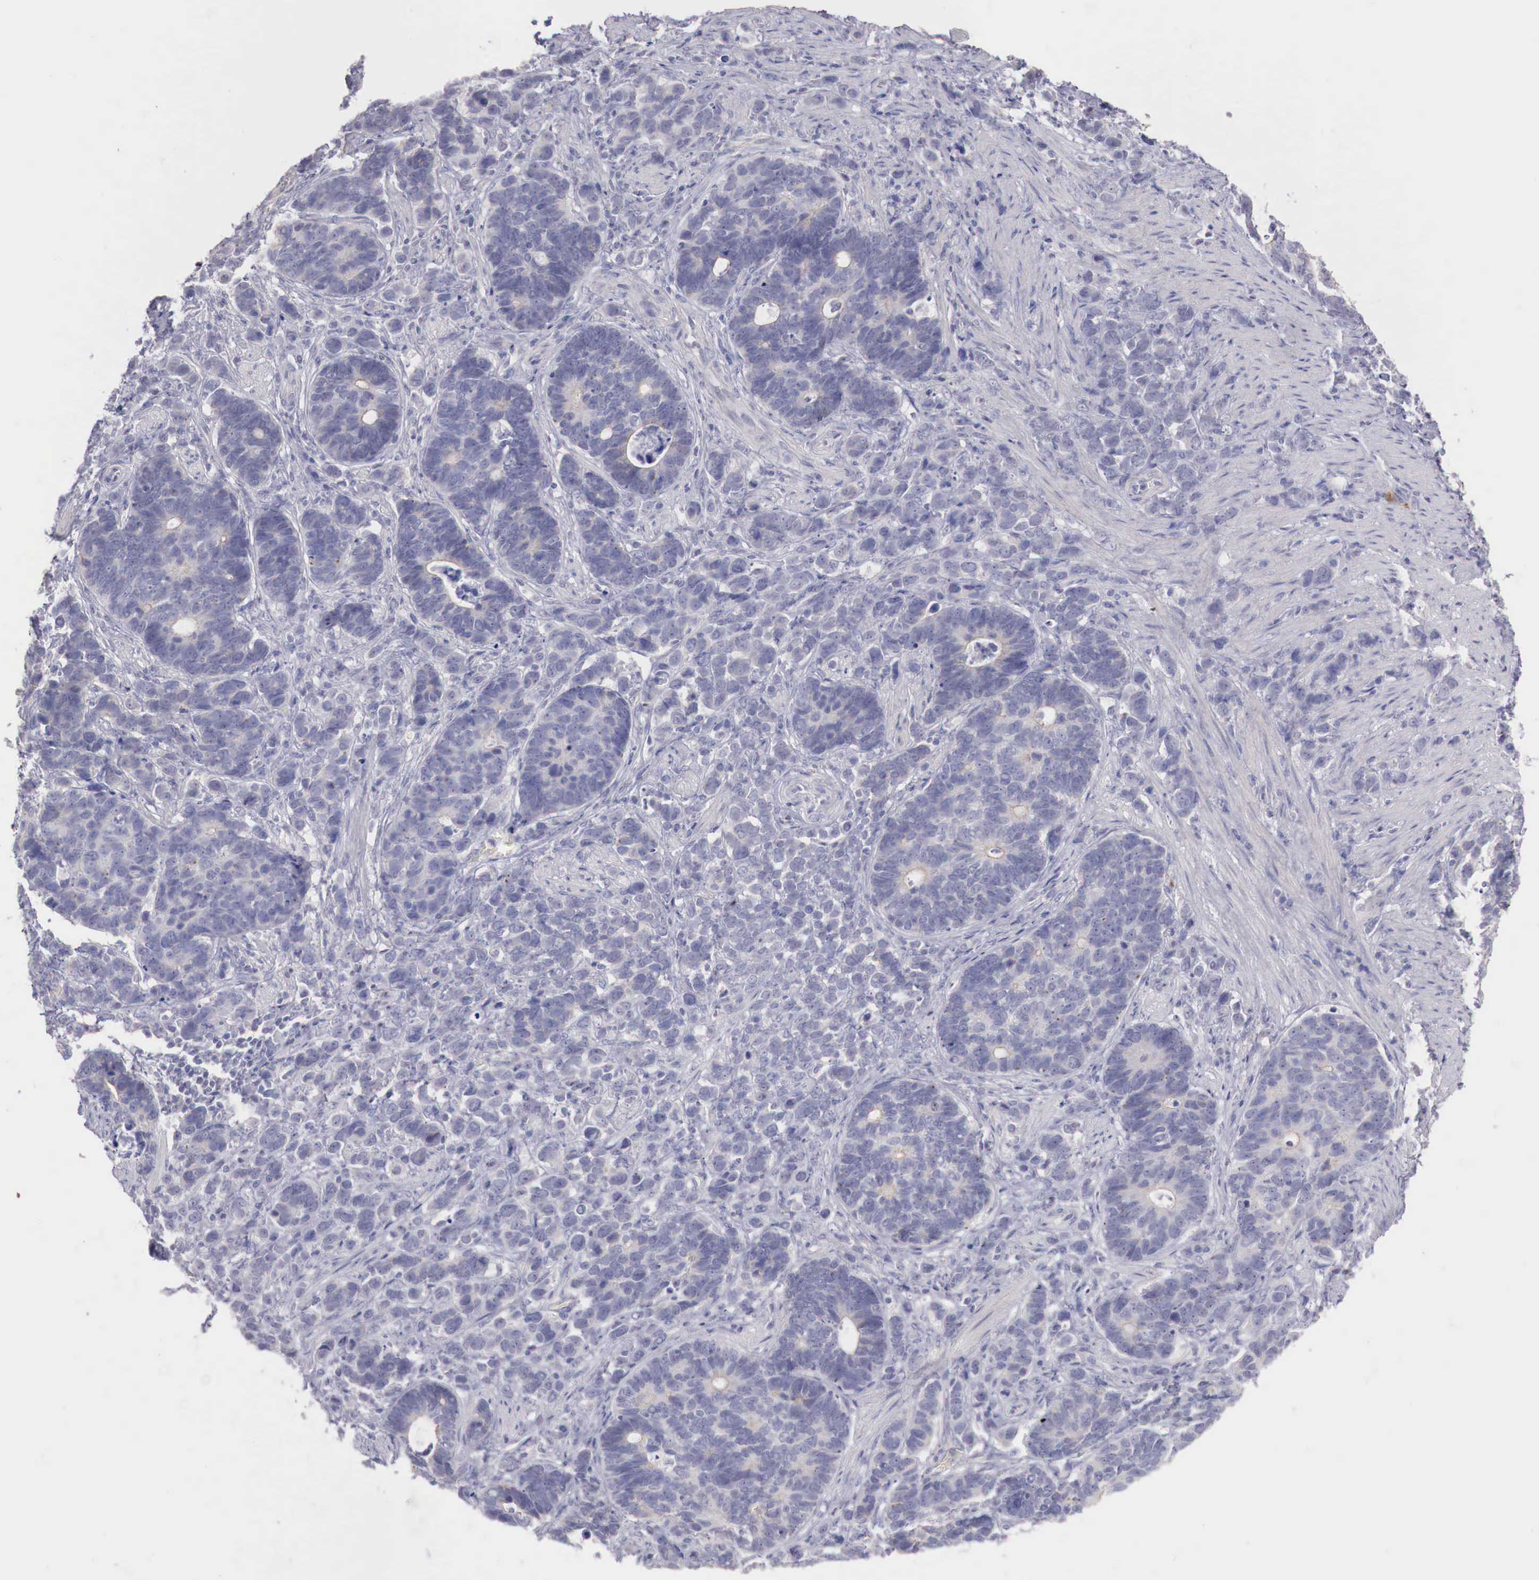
{"staining": {"intensity": "negative", "quantity": "none", "location": "none"}, "tissue": "stomach cancer", "cell_type": "Tumor cells", "image_type": "cancer", "snomed": [{"axis": "morphology", "description": "Adenocarcinoma, NOS"}, {"axis": "topography", "description": "Stomach, upper"}], "caption": "High power microscopy image of an IHC micrograph of stomach cancer (adenocarcinoma), revealing no significant expression in tumor cells. (DAB IHC, high magnification).", "gene": "TRIM13", "patient": {"sex": "male", "age": 71}}